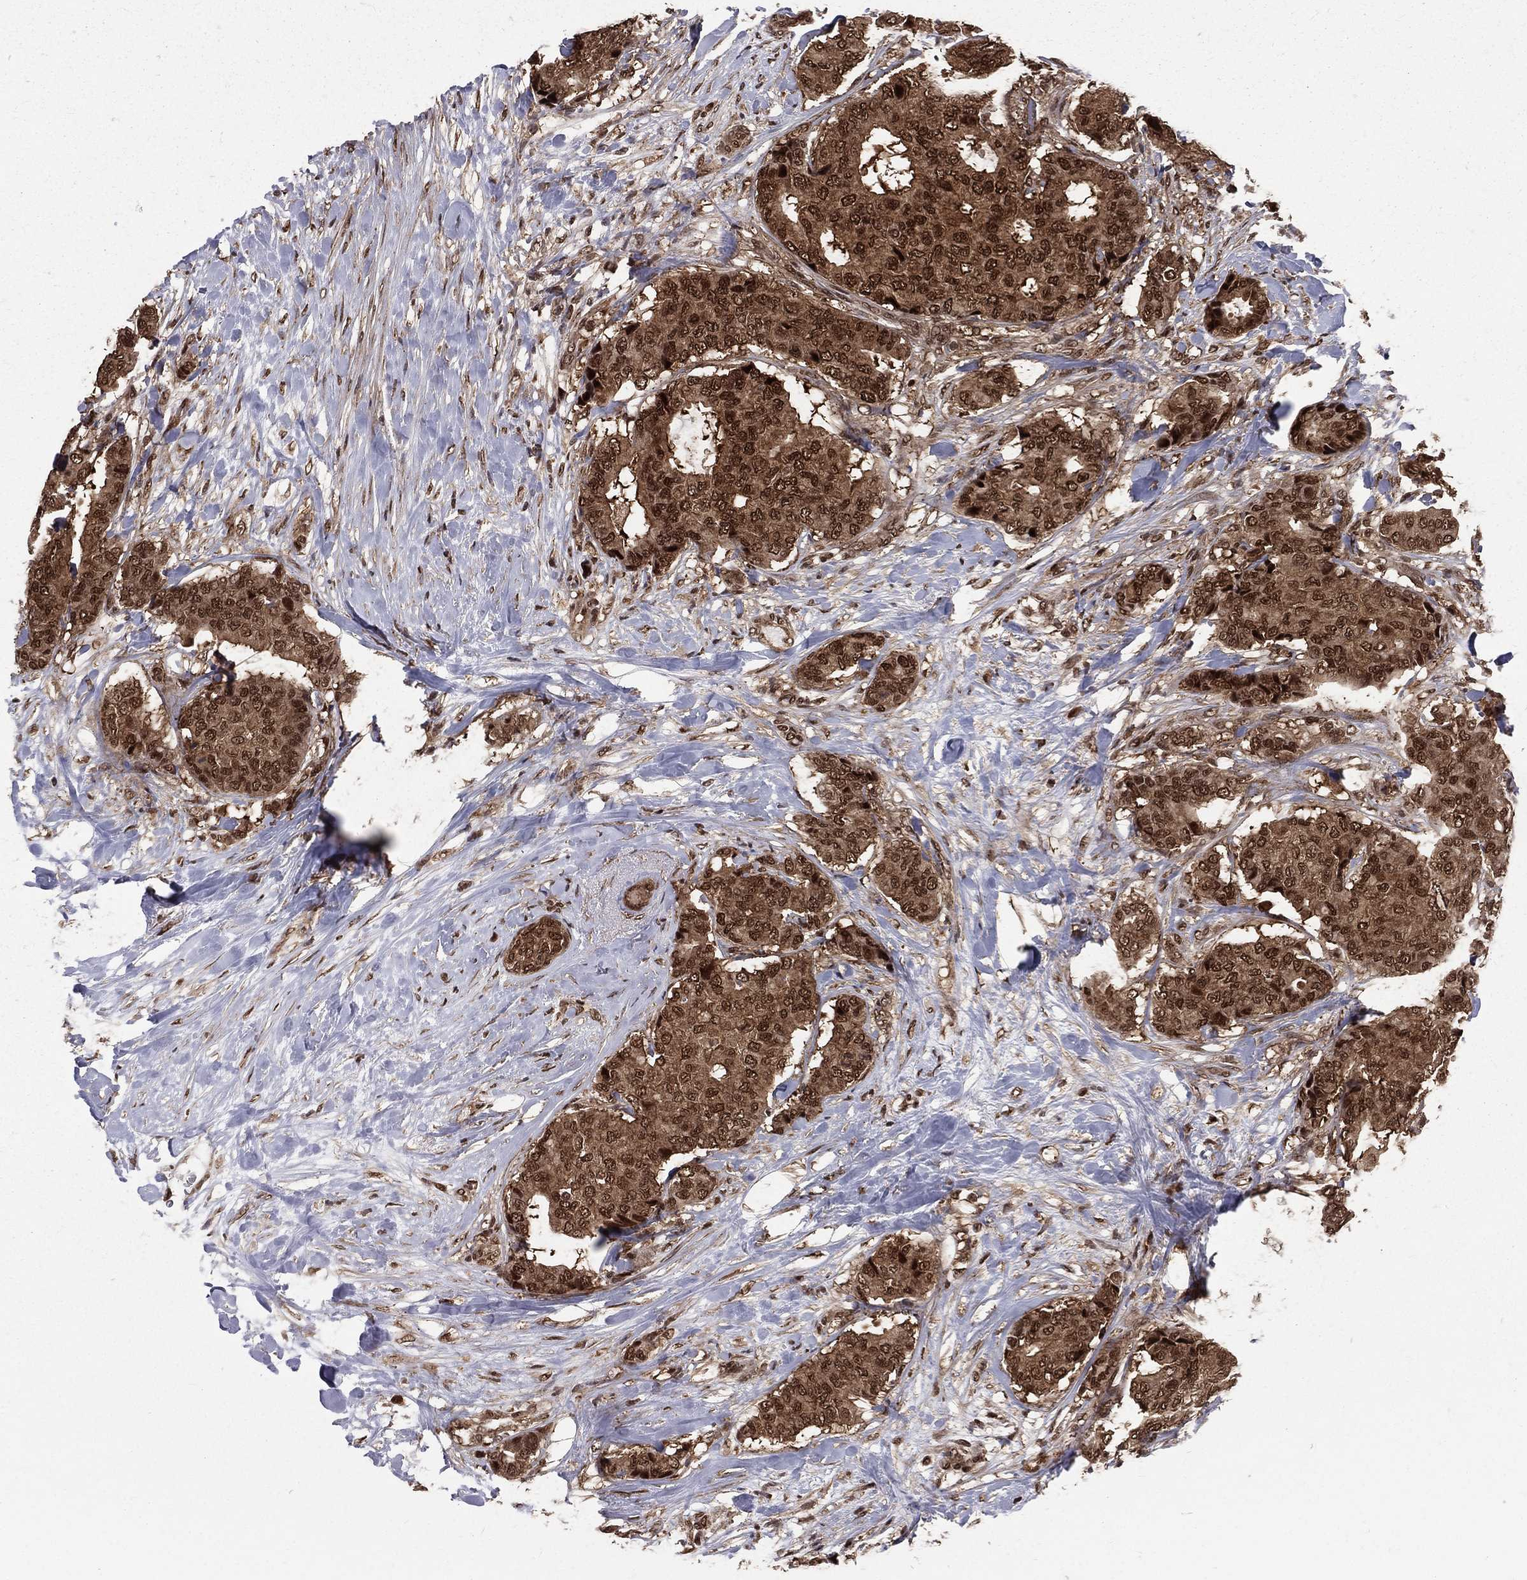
{"staining": {"intensity": "moderate", "quantity": ">75%", "location": "cytoplasmic/membranous,nuclear"}, "tissue": "breast cancer", "cell_type": "Tumor cells", "image_type": "cancer", "snomed": [{"axis": "morphology", "description": "Duct carcinoma"}, {"axis": "topography", "description": "Breast"}], "caption": "High-magnification brightfield microscopy of breast cancer (invasive ductal carcinoma) stained with DAB (3,3'-diaminobenzidine) (brown) and counterstained with hematoxylin (blue). tumor cells exhibit moderate cytoplasmic/membranous and nuclear positivity is identified in approximately>75% of cells. (Brightfield microscopy of DAB IHC at high magnification).", "gene": "COPS4", "patient": {"sex": "female", "age": 75}}